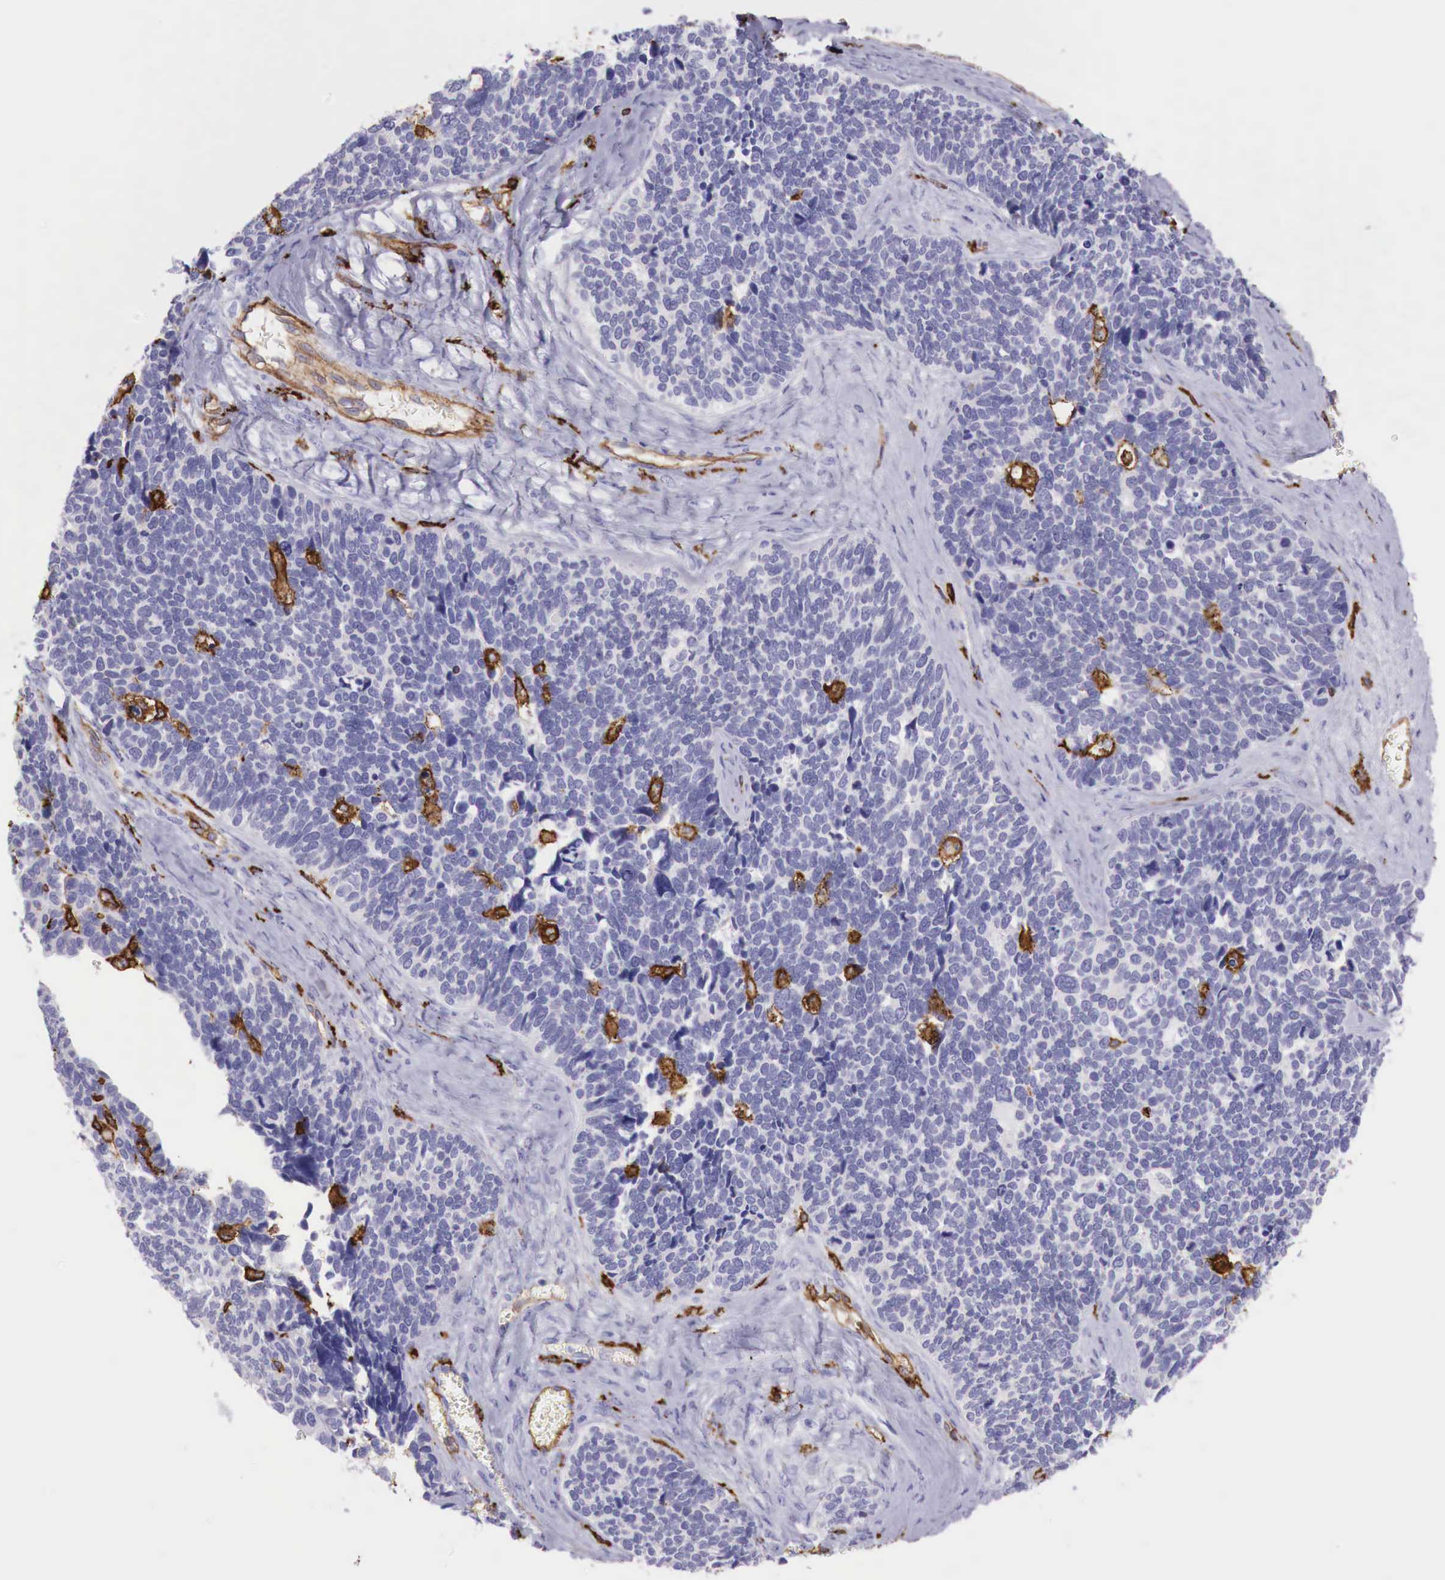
{"staining": {"intensity": "negative", "quantity": "none", "location": "none"}, "tissue": "ovarian cancer", "cell_type": "Tumor cells", "image_type": "cancer", "snomed": [{"axis": "morphology", "description": "Cystadenocarcinoma, serous, NOS"}, {"axis": "topography", "description": "Ovary"}], "caption": "IHC photomicrograph of neoplastic tissue: human ovarian cancer (serous cystadenocarcinoma) stained with DAB (3,3'-diaminobenzidine) demonstrates no significant protein staining in tumor cells.", "gene": "MSR1", "patient": {"sex": "female", "age": 77}}